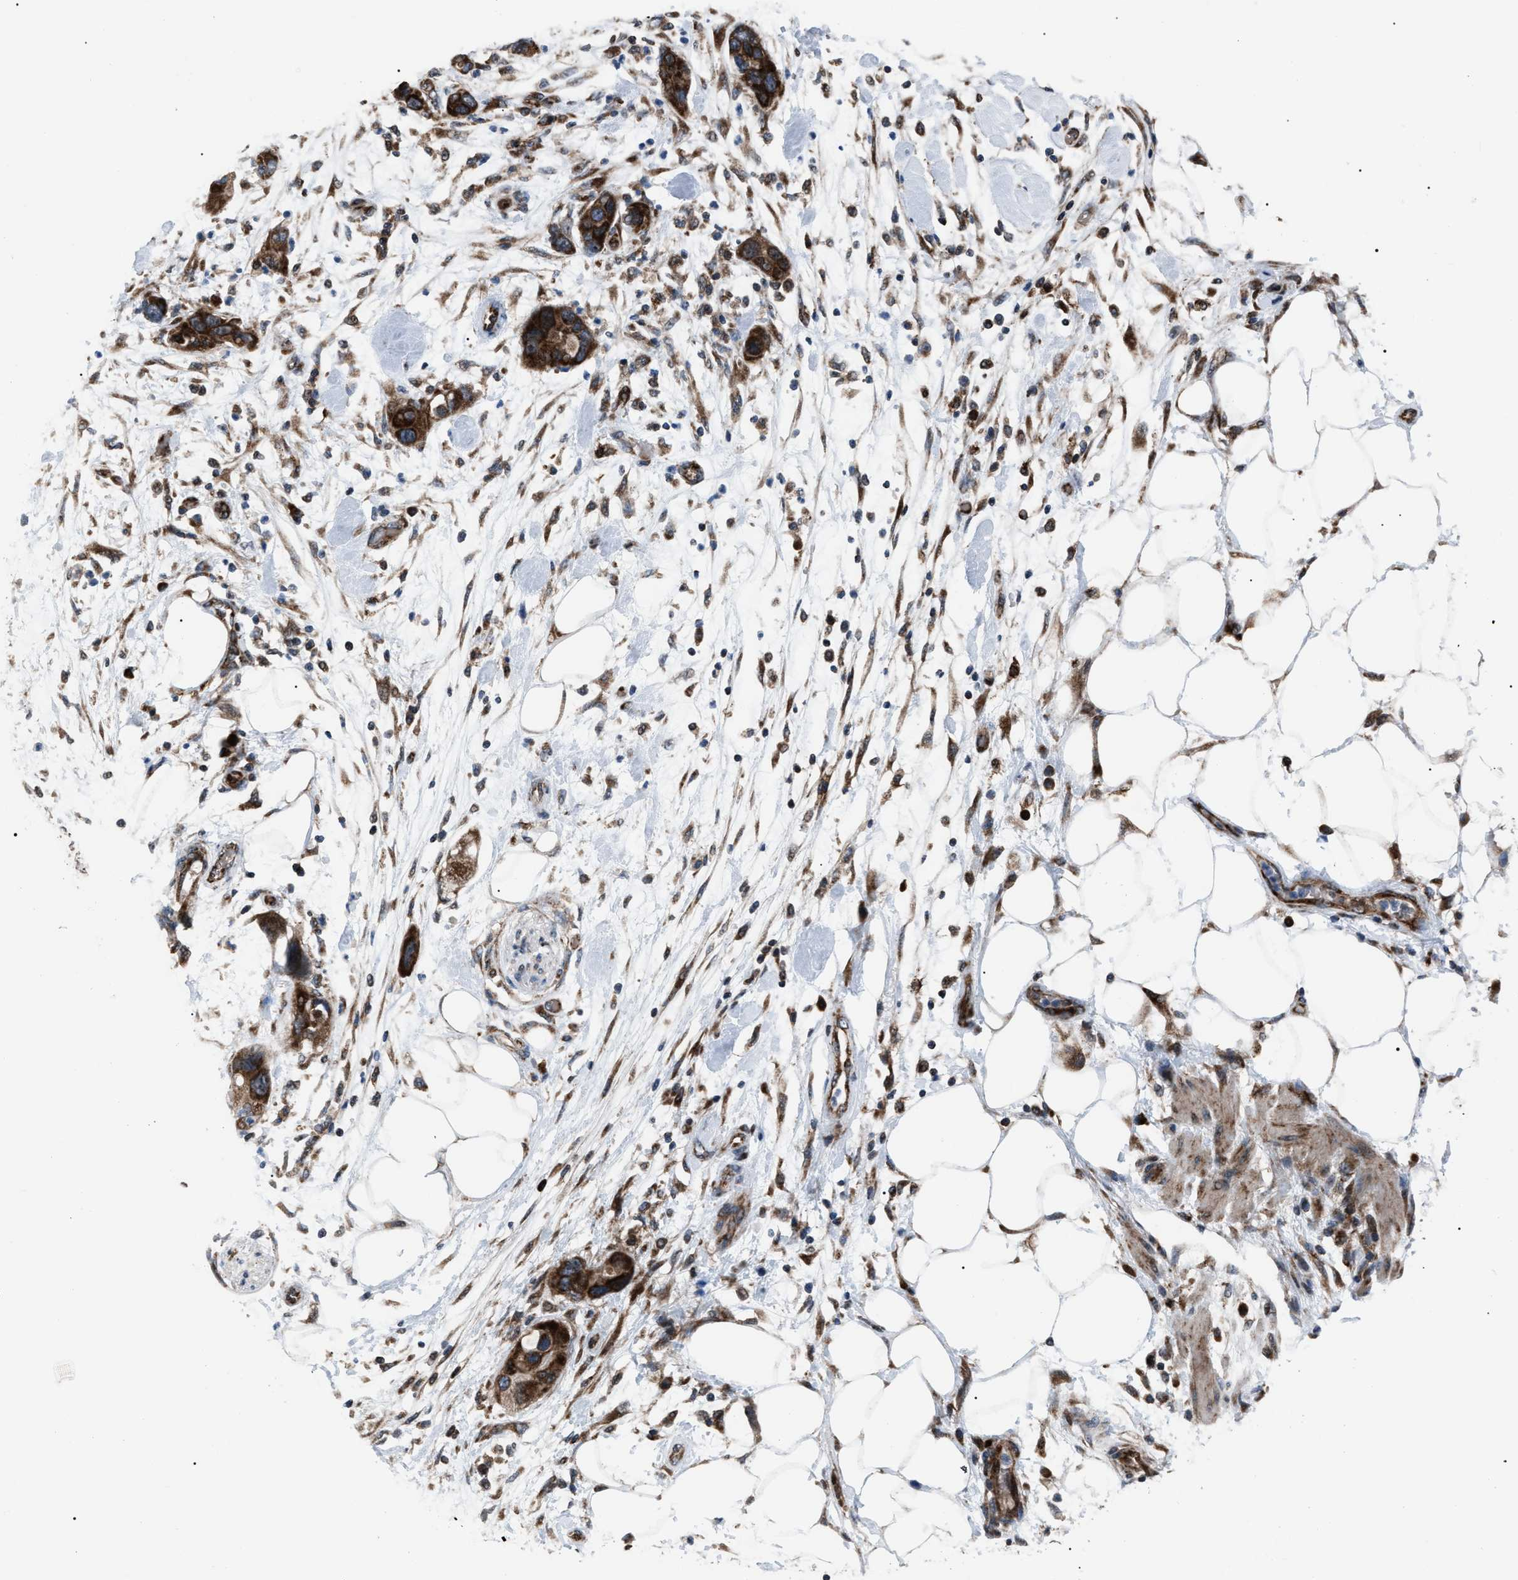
{"staining": {"intensity": "strong", "quantity": ">75%", "location": "cytoplasmic/membranous"}, "tissue": "pancreatic cancer", "cell_type": "Tumor cells", "image_type": "cancer", "snomed": [{"axis": "morphology", "description": "Normal tissue, NOS"}, {"axis": "morphology", "description": "Adenocarcinoma, NOS"}, {"axis": "topography", "description": "Pancreas"}], "caption": "Adenocarcinoma (pancreatic) stained for a protein displays strong cytoplasmic/membranous positivity in tumor cells. The protein is shown in brown color, while the nuclei are stained blue.", "gene": "AGO2", "patient": {"sex": "female", "age": 71}}